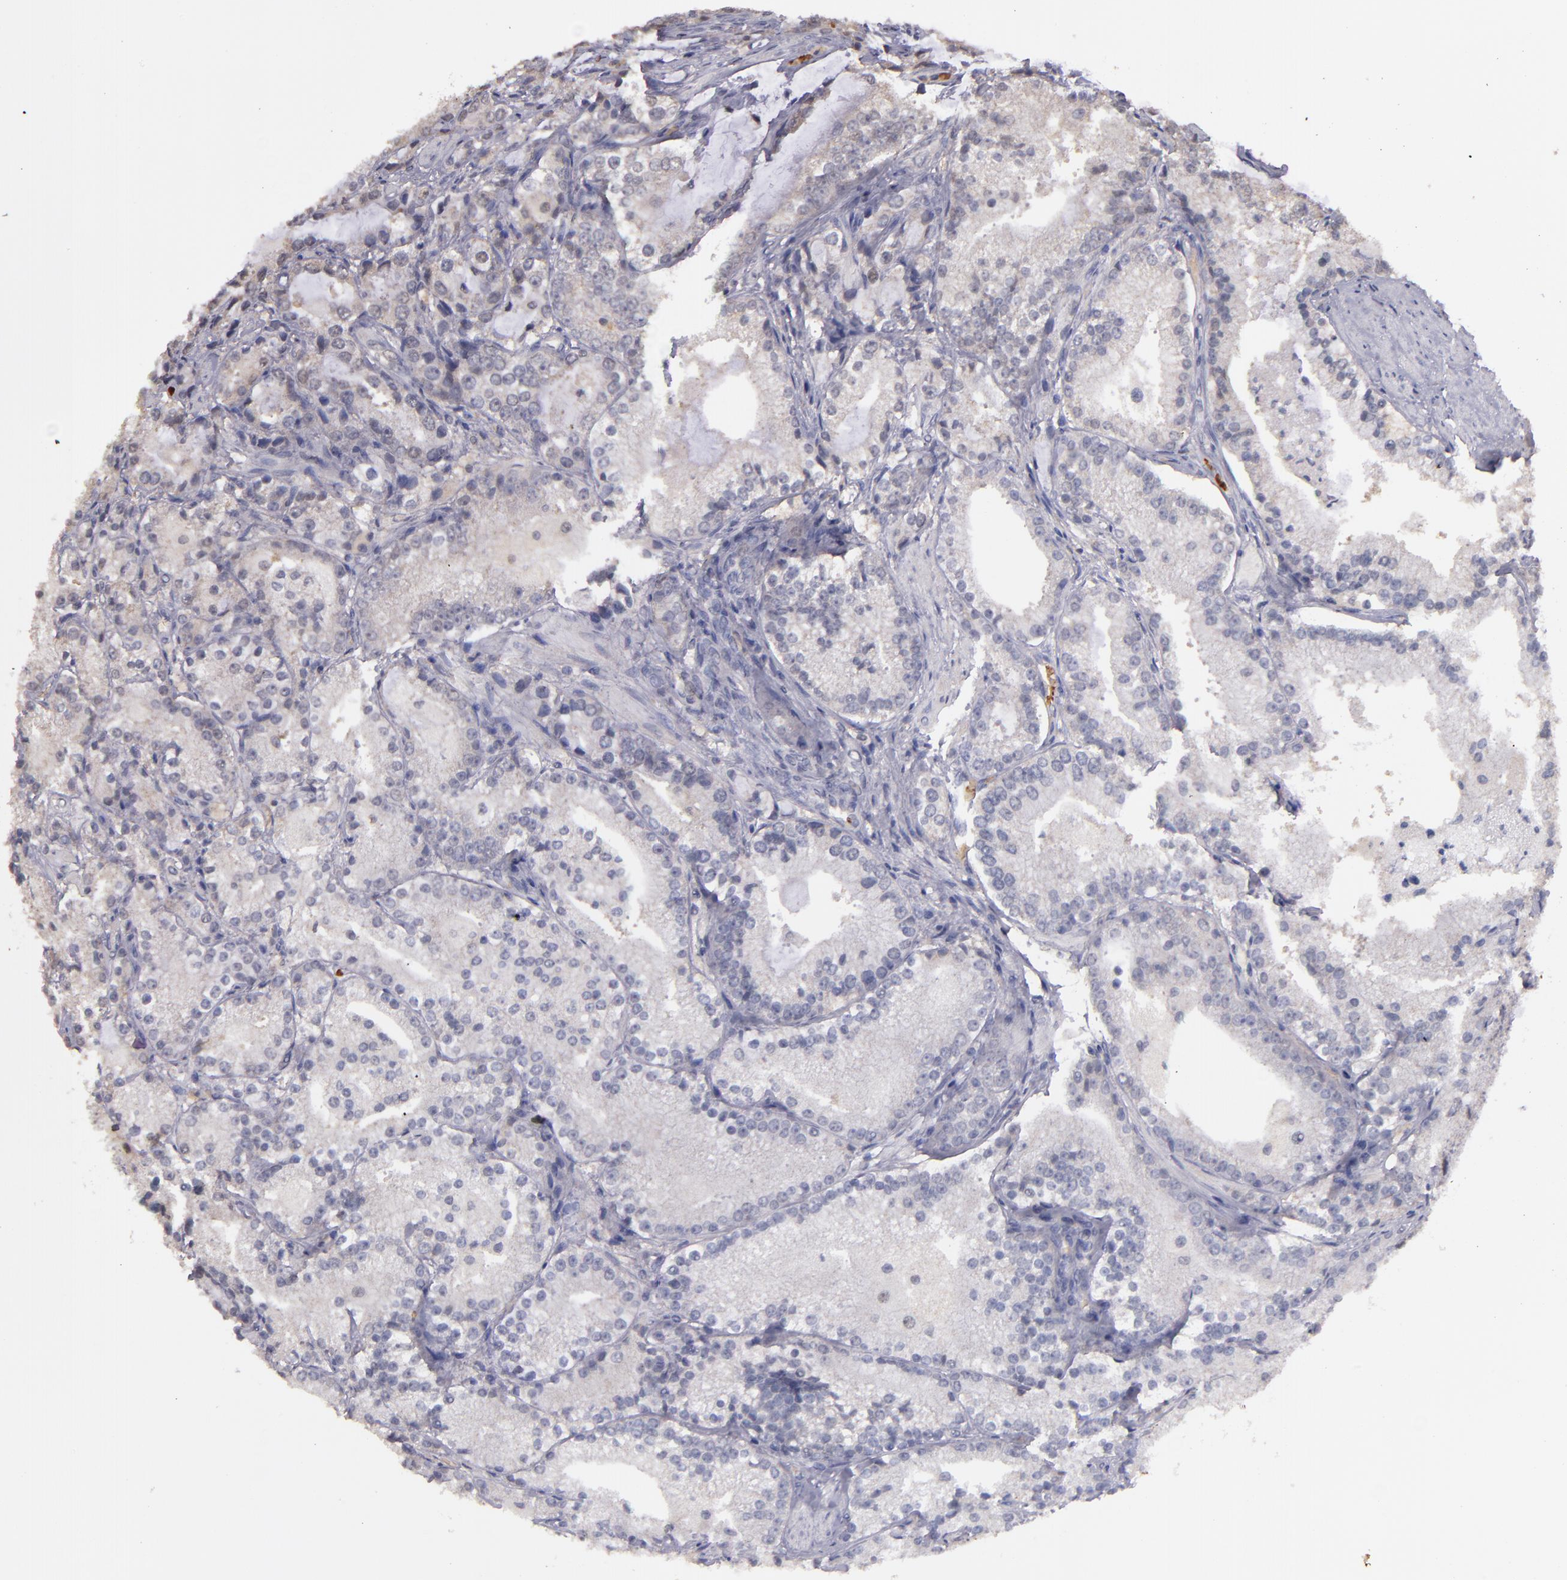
{"staining": {"intensity": "weak", "quantity": "<25%", "location": "cytoplasmic/membranous"}, "tissue": "prostate cancer", "cell_type": "Tumor cells", "image_type": "cancer", "snomed": [{"axis": "morphology", "description": "Adenocarcinoma, High grade"}, {"axis": "topography", "description": "Prostate"}], "caption": "This is a histopathology image of immunohistochemistry staining of high-grade adenocarcinoma (prostate), which shows no positivity in tumor cells. The staining is performed using DAB (3,3'-diaminobenzidine) brown chromogen with nuclei counter-stained in using hematoxylin.", "gene": "SERPINC1", "patient": {"sex": "male", "age": 63}}